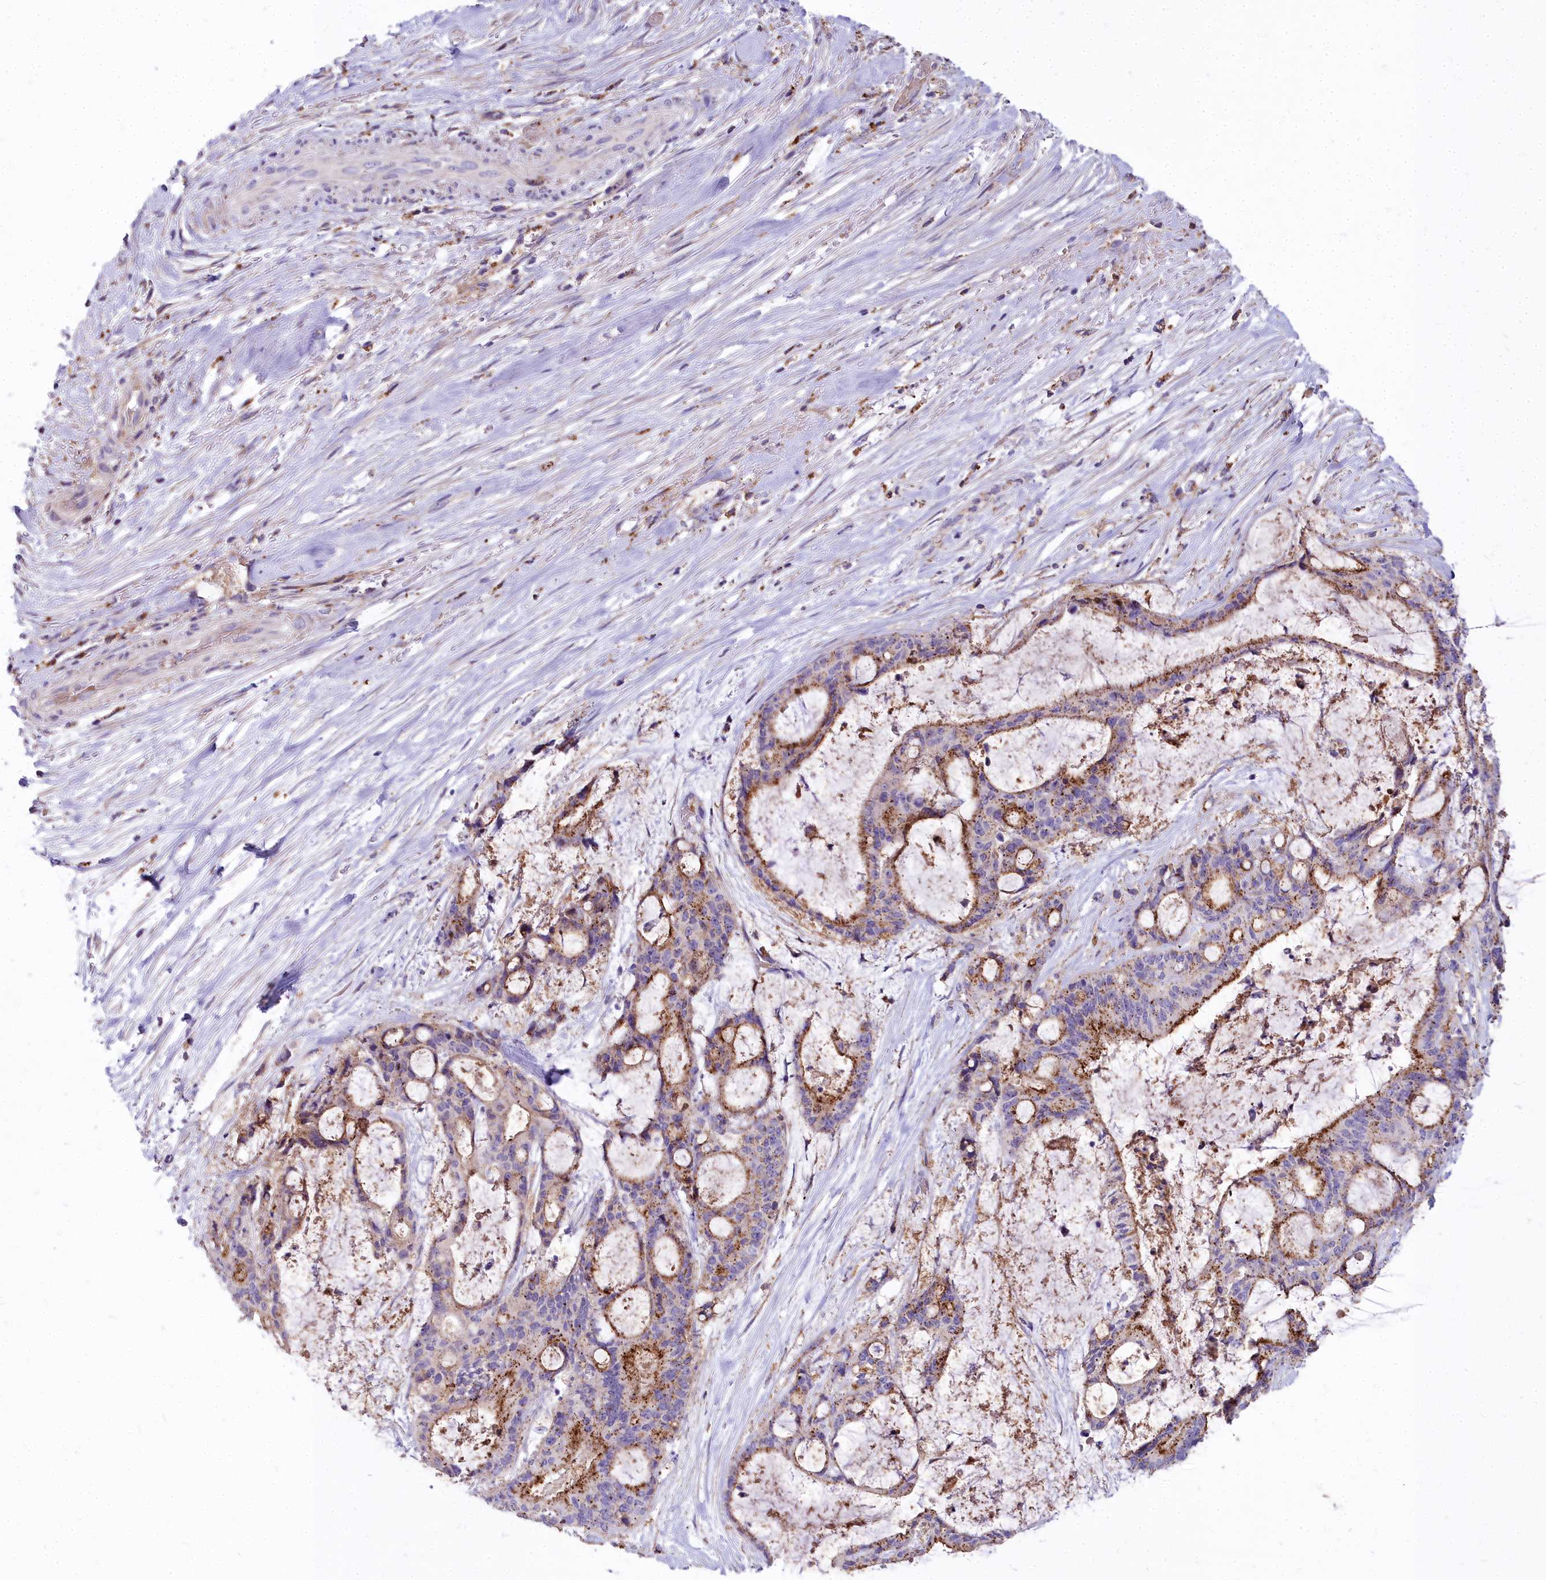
{"staining": {"intensity": "moderate", "quantity": ">75%", "location": "cytoplasmic/membranous"}, "tissue": "liver cancer", "cell_type": "Tumor cells", "image_type": "cancer", "snomed": [{"axis": "morphology", "description": "Normal tissue, NOS"}, {"axis": "morphology", "description": "Cholangiocarcinoma"}, {"axis": "topography", "description": "Liver"}, {"axis": "topography", "description": "Peripheral nerve tissue"}], "caption": "Cholangiocarcinoma (liver) stained with DAB (3,3'-diaminobenzidine) immunohistochemistry (IHC) displays medium levels of moderate cytoplasmic/membranous positivity in approximately >75% of tumor cells.", "gene": "FRMPD1", "patient": {"sex": "female", "age": 73}}